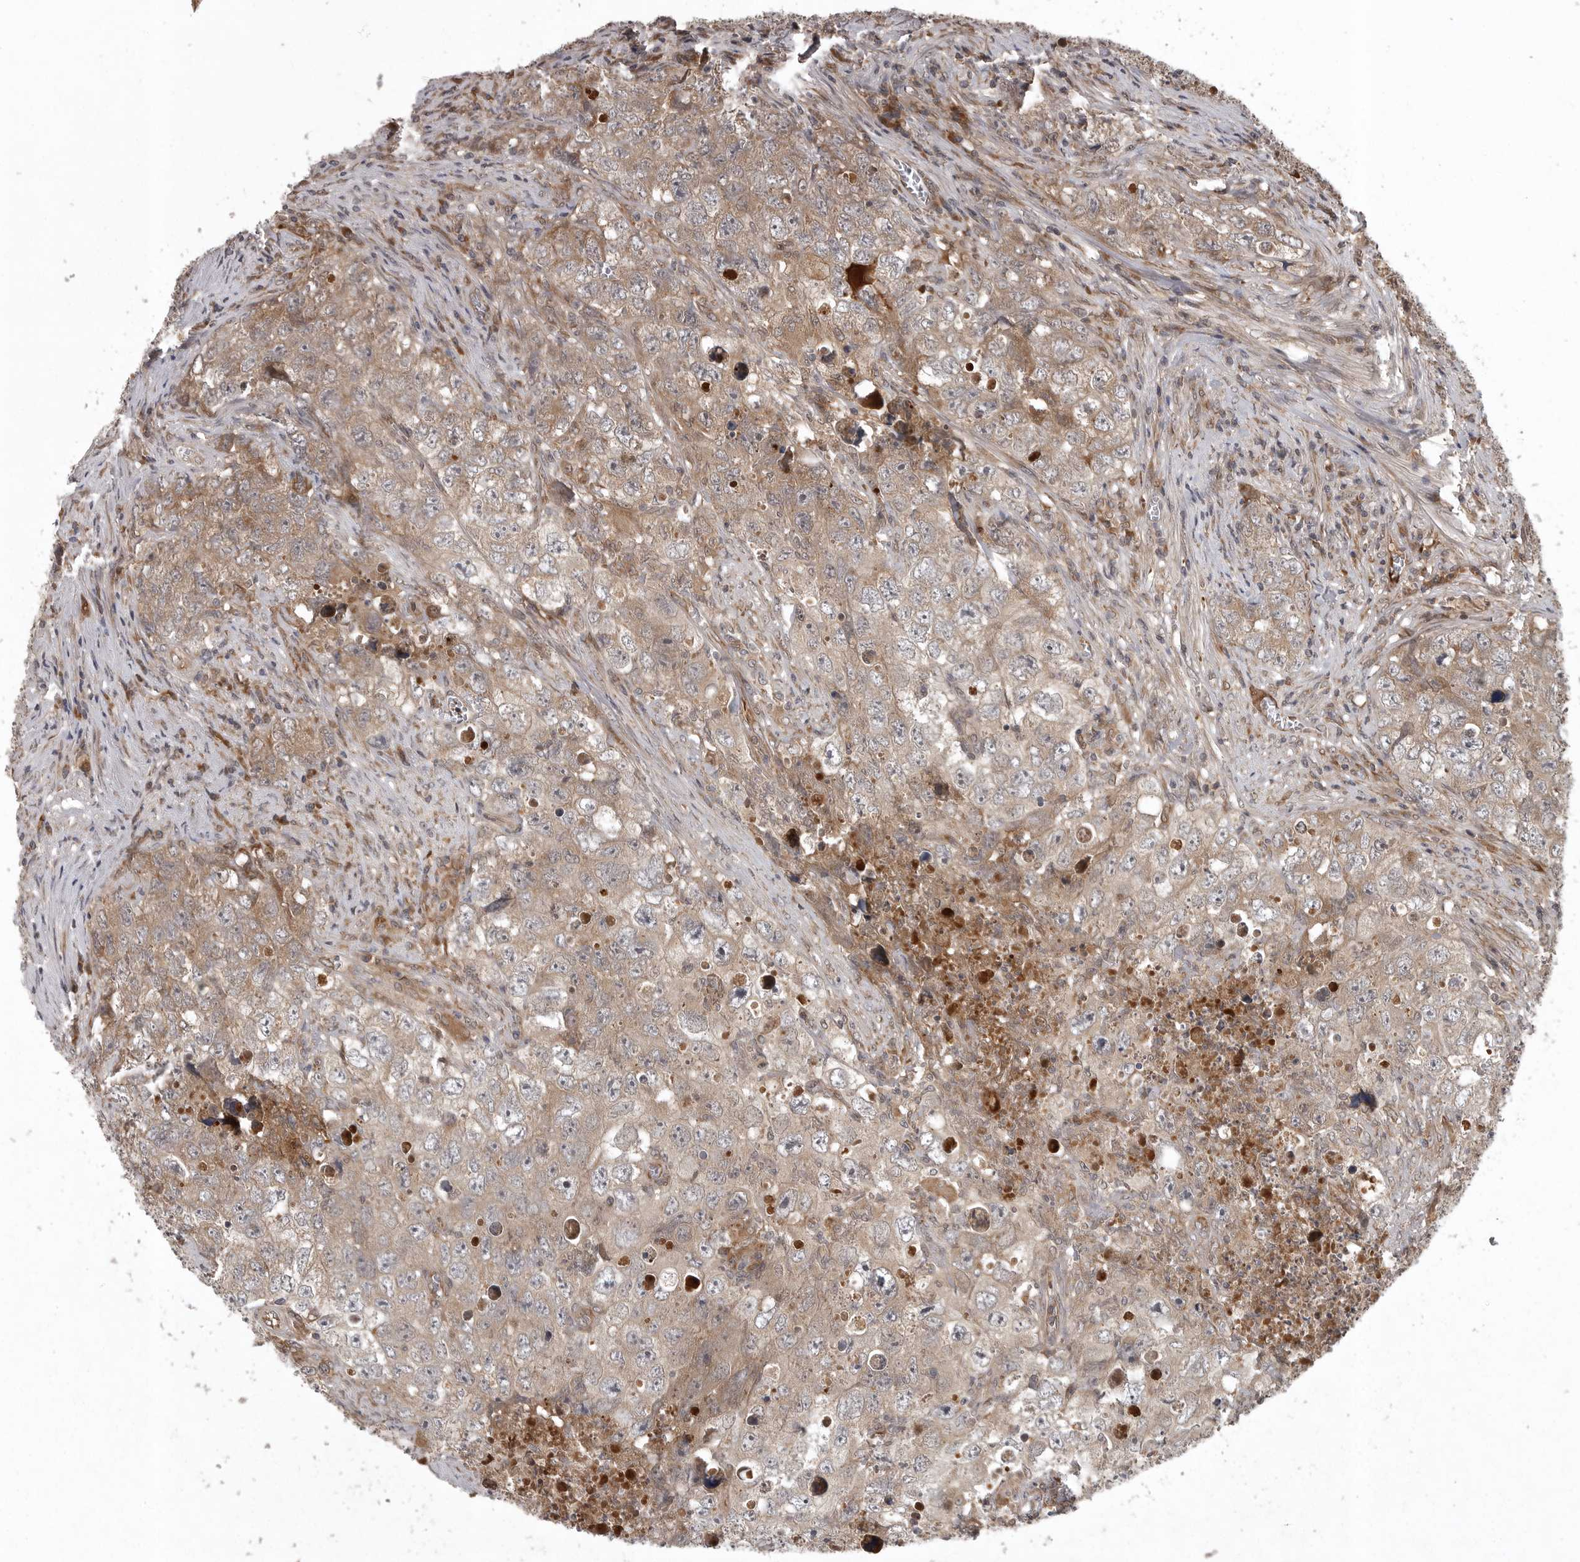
{"staining": {"intensity": "weak", "quantity": ">75%", "location": "cytoplasmic/membranous"}, "tissue": "testis cancer", "cell_type": "Tumor cells", "image_type": "cancer", "snomed": [{"axis": "morphology", "description": "Seminoma, NOS"}, {"axis": "morphology", "description": "Carcinoma, Embryonal, NOS"}, {"axis": "topography", "description": "Testis"}], "caption": "Protein expression analysis of human testis cancer reveals weak cytoplasmic/membranous staining in about >75% of tumor cells. (DAB (3,3'-diaminobenzidine) IHC, brown staining for protein, blue staining for nuclei).", "gene": "GPR31", "patient": {"sex": "male", "age": 43}}